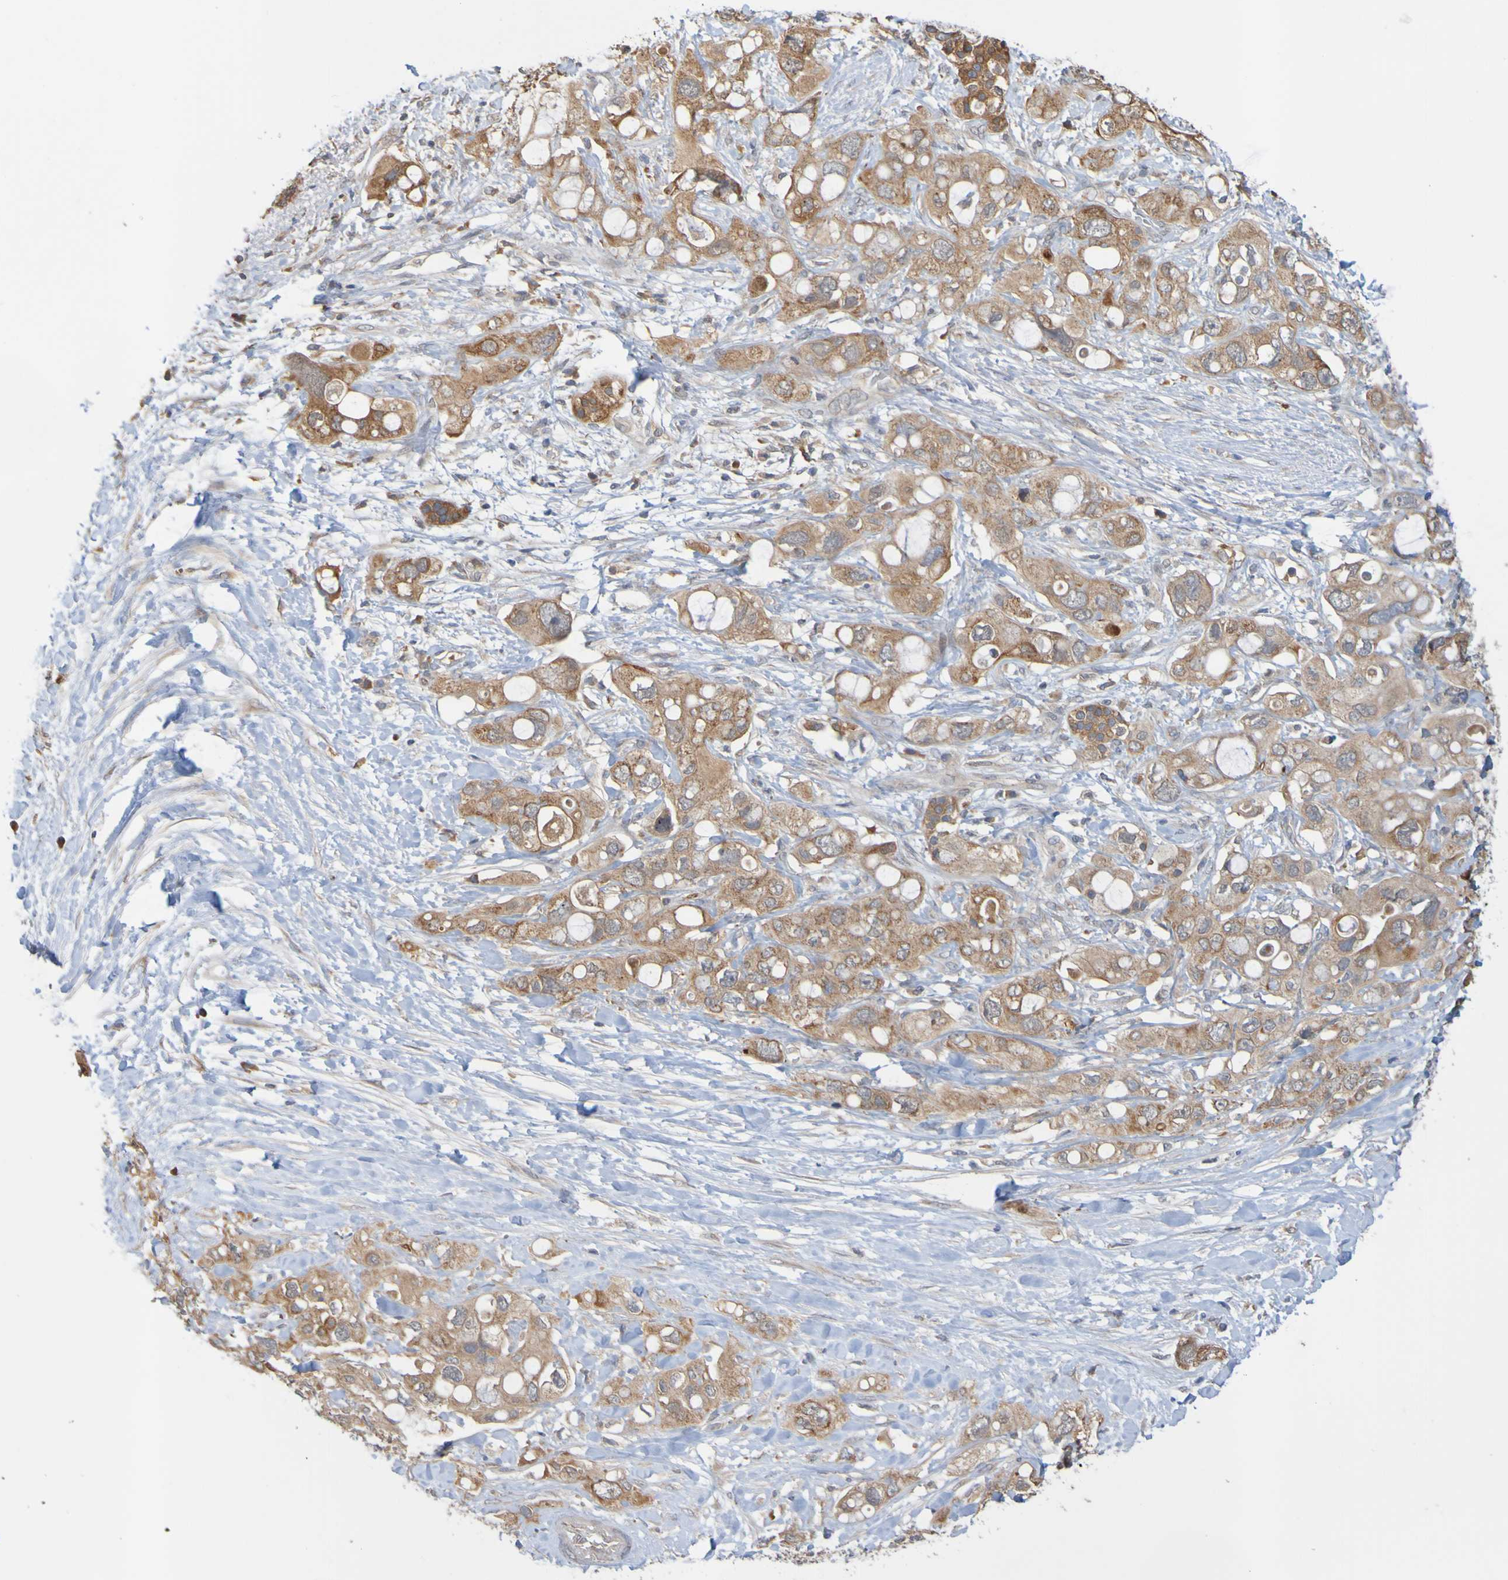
{"staining": {"intensity": "moderate", "quantity": ">75%", "location": "cytoplasmic/membranous"}, "tissue": "pancreatic cancer", "cell_type": "Tumor cells", "image_type": "cancer", "snomed": [{"axis": "morphology", "description": "Adenocarcinoma, NOS"}, {"axis": "topography", "description": "Pancreas"}], "caption": "Tumor cells show medium levels of moderate cytoplasmic/membranous positivity in approximately >75% of cells in adenocarcinoma (pancreatic). (DAB (3,3'-diaminobenzidine) IHC, brown staining for protein, blue staining for nuclei).", "gene": "NAV2", "patient": {"sex": "female", "age": 56}}